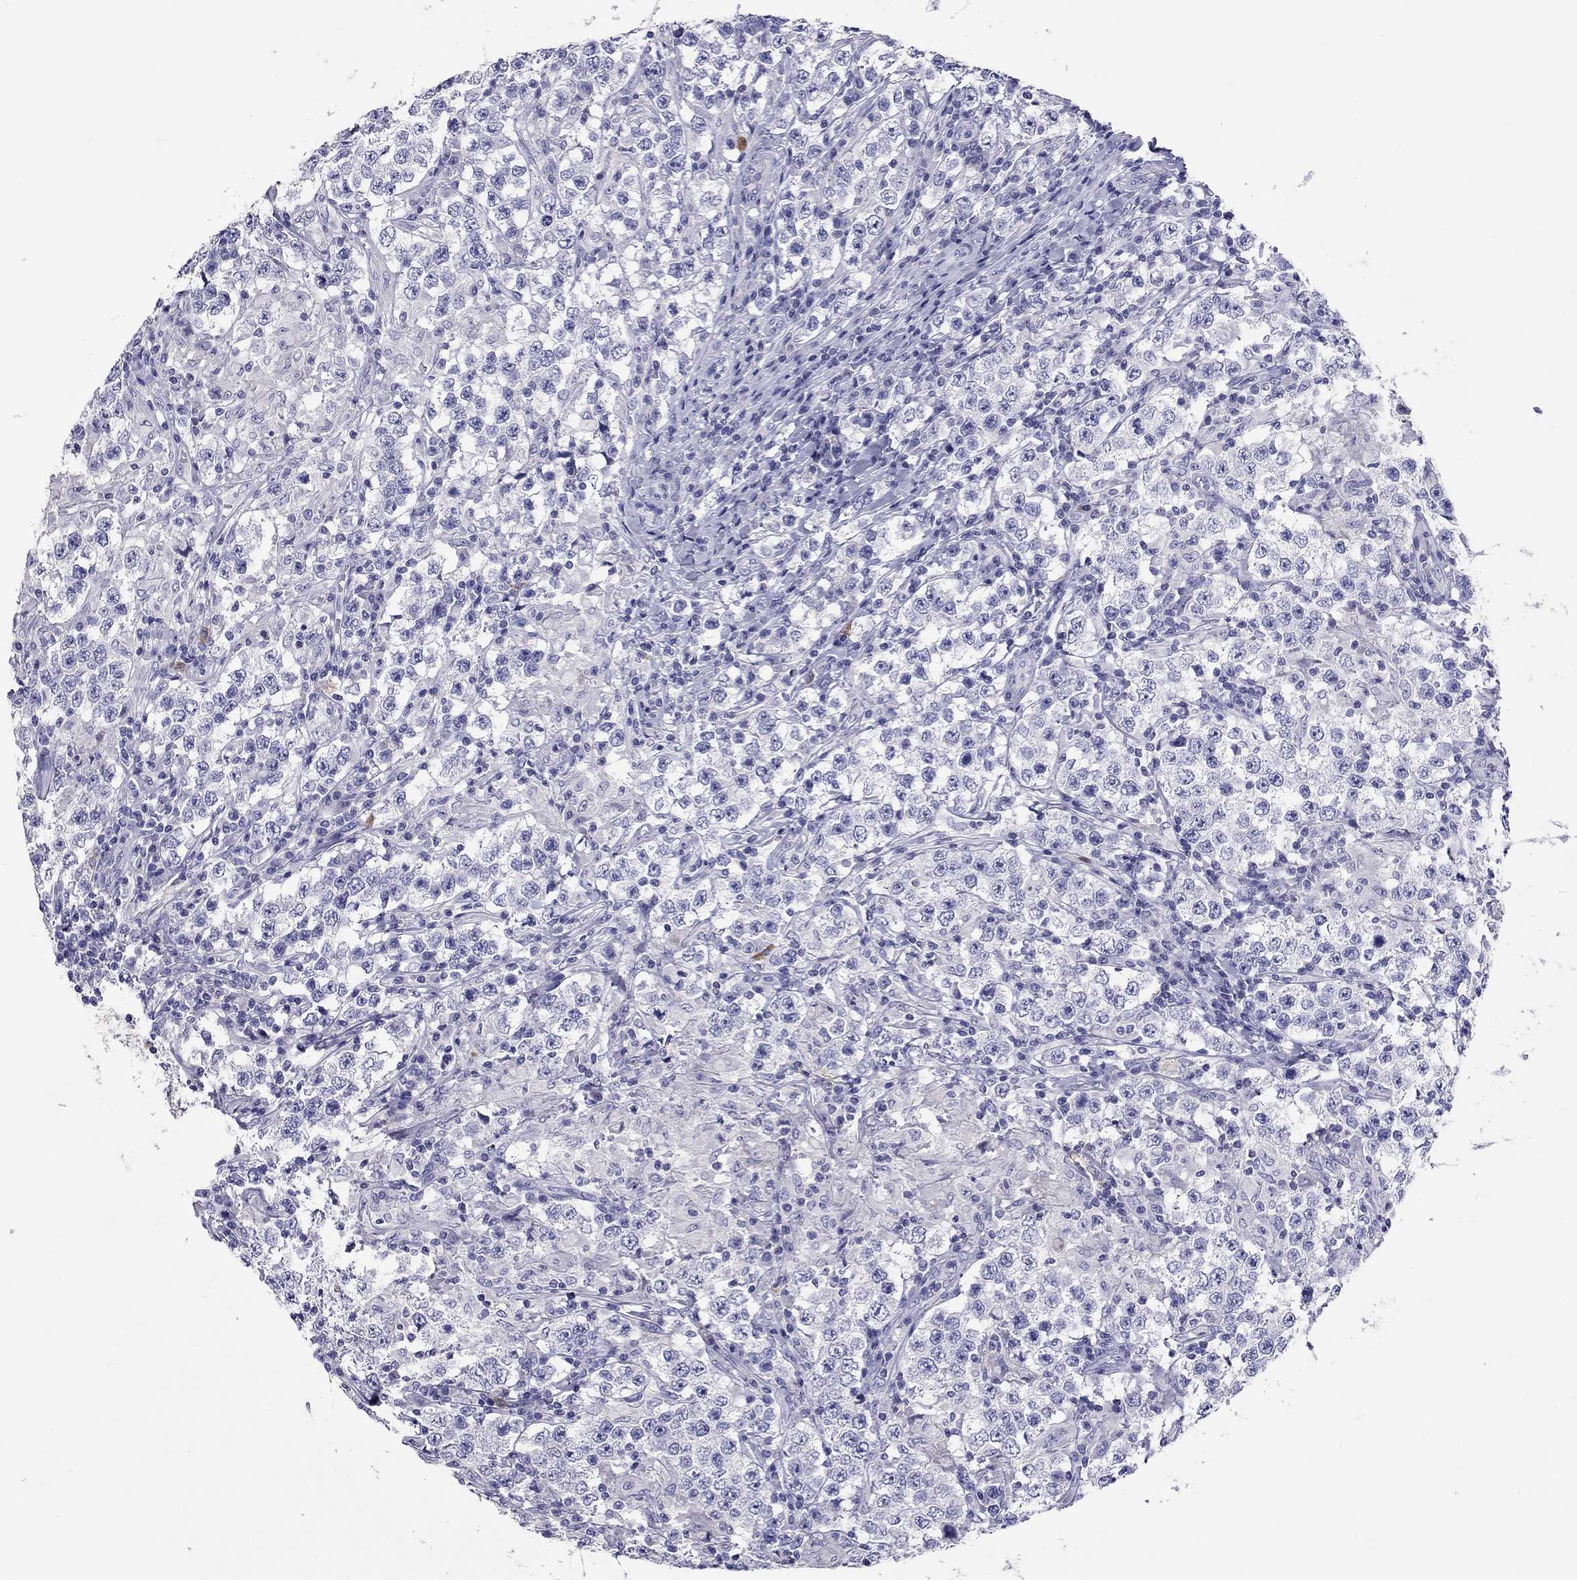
{"staining": {"intensity": "negative", "quantity": "none", "location": "none"}, "tissue": "testis cancer", "cell_type": "Tumor cells", "image_type": "cancer", "snomed": [{"axis": "morphology", "description": "Seminoma, NOS"}, {"axis": "morphology", "description": "Carcinoma, Embryonal, NOS"}, {"axis": "topography", "description": "Testis"}], "caption": "There is no significant positivity in tumor cells of testis cancer (seminoma).", "gene": "CALHM1", "patient": {"sex": "male", "age": 41}}